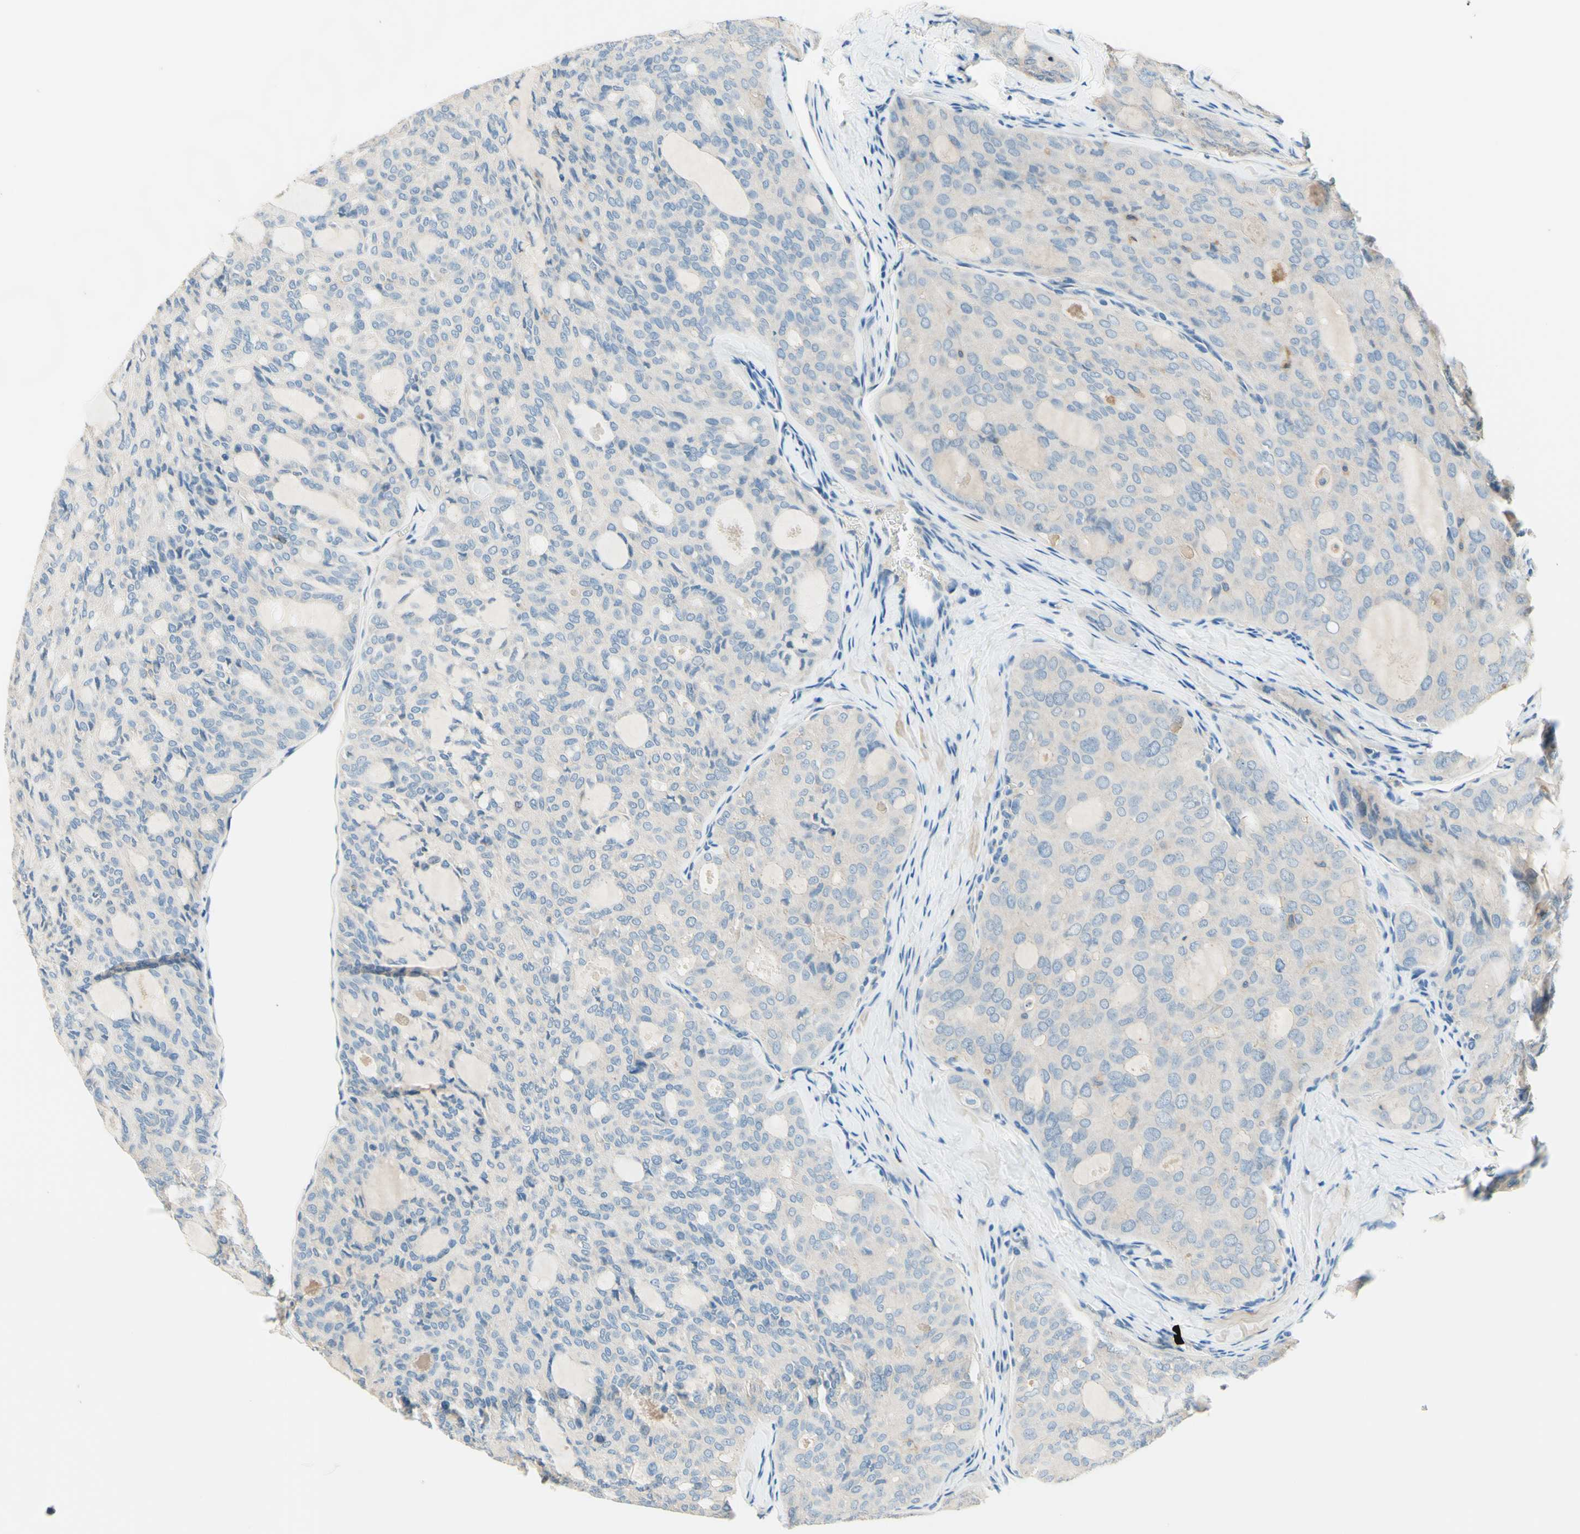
{"staining": {"intensity": "negative", "quantity": "none", "location": "none"}, "tissue": "thyroid cancer", "cell_type": "Tumor cells", "image_type": "cancer", "snomed": [{"axis": "morphology", "description": "Follicular adenoma carcinoma, NOS"}, {"axis": "topography", "description": "Thyroid gland"}], "caption": "Tumor cells show no significant staining in follicular adenoma carcinoma (thyroid). The staining was performed using DAB (3,3'-diaminobenzidine) to visualize the protein expression in brown, while the nuclei were stained in blue with hematoxylin (Magnification: 20x).", "gene": "SIGLEC9", "patient": {"sex": "male", "age": 75}}